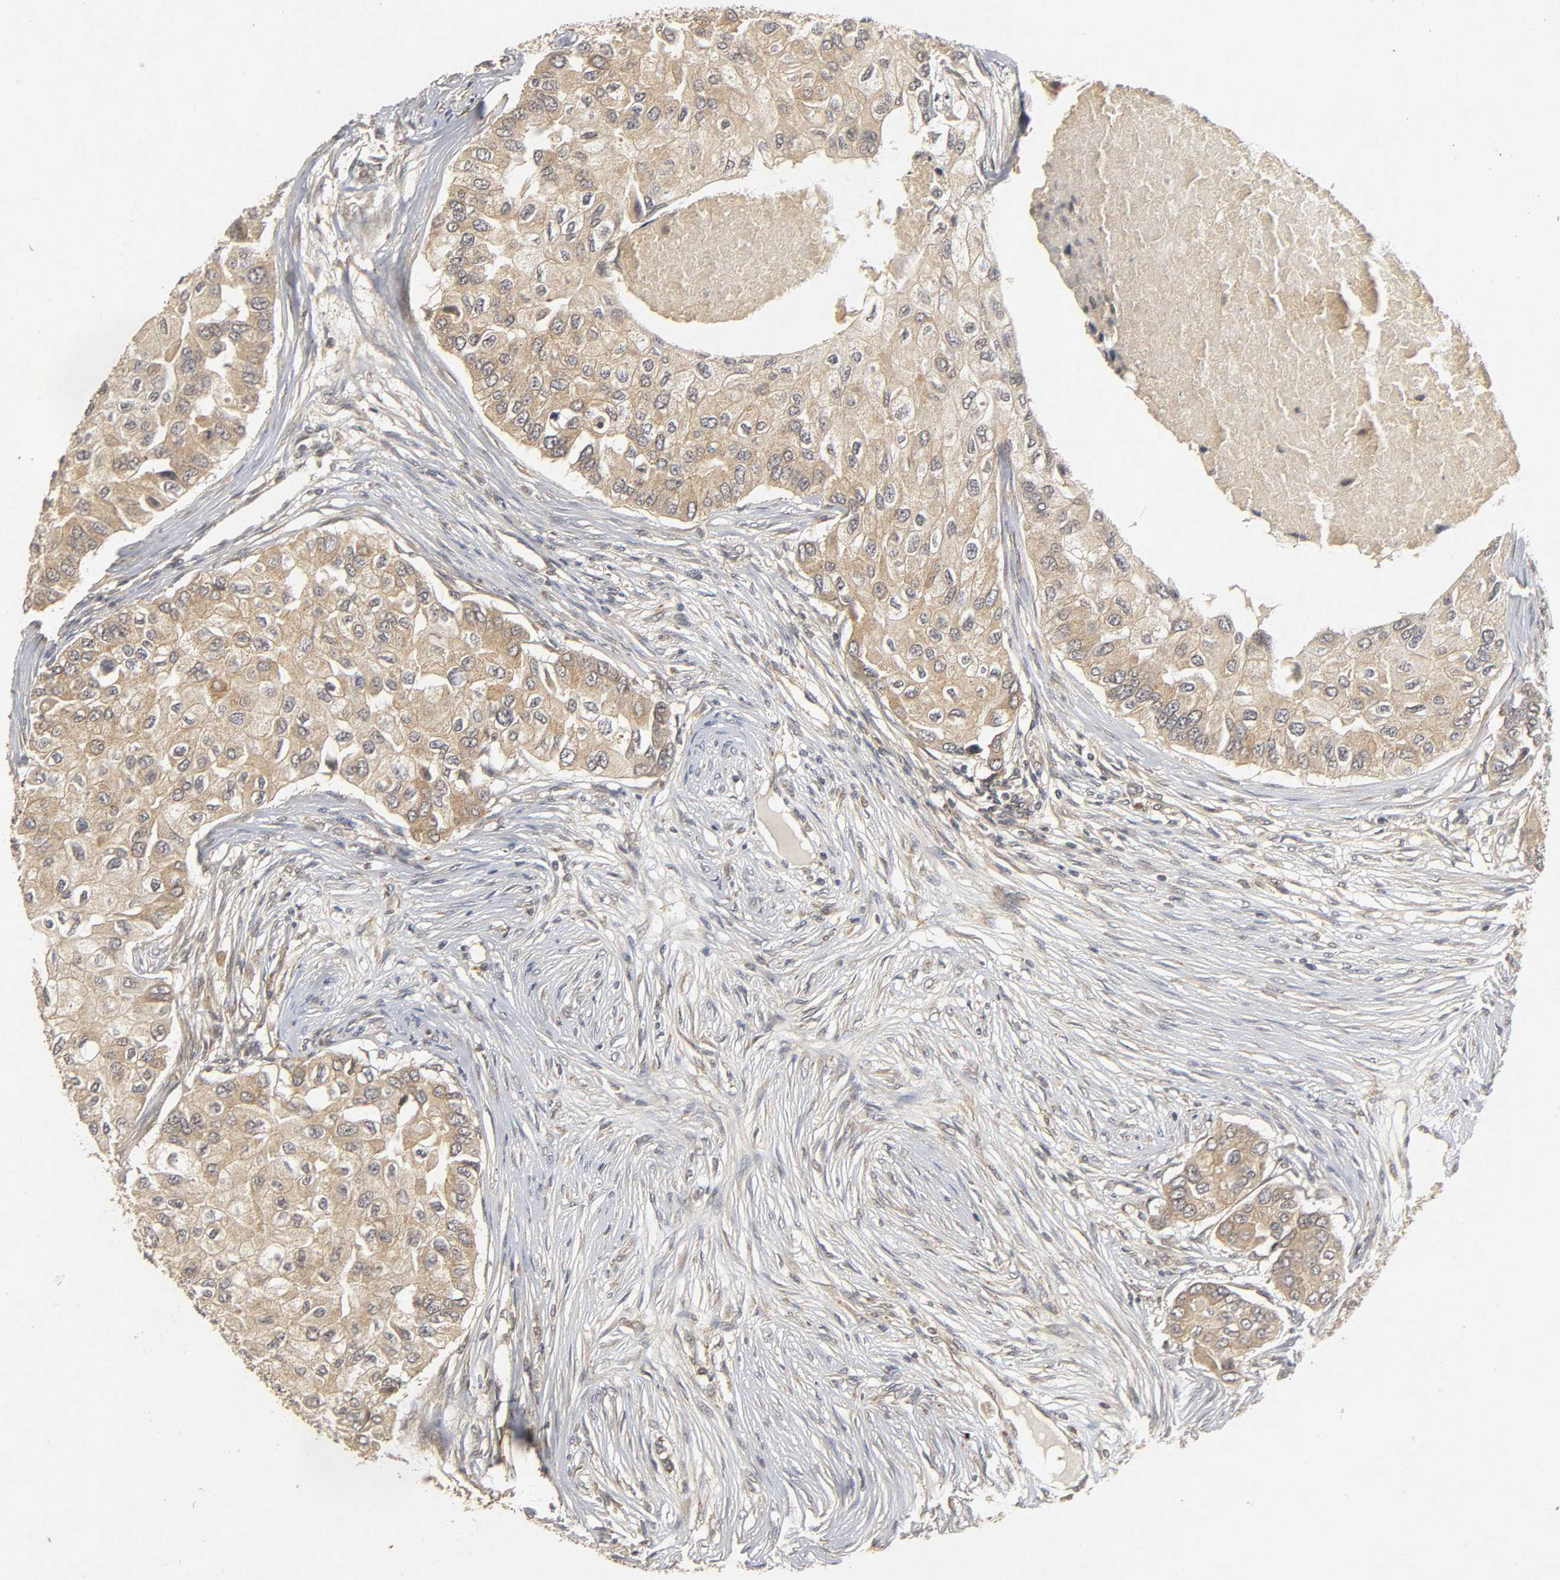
{"staining": {"intensity": "weak", "quantity": ">75%", "location": "cytoplasmic/membranous"}, "tissue": "breast cancer", "cell_type": "Tumor cells", "image_type": "cancer", "snomed": [{"axis": "morphology", "description": "Normal tissue, NOS"}, {"axis": "morphology", "description": "Duct carcinoma"}, {"axis": "topography", "description": "Breast"}], "caption": "Protein analysis of breast cancer (intraductal carcinoma) tissue exhibits weak cytoplasmic/membranous expression in about >75% of tumor cells.", "gene": "TRAF6", "patient": {"sex": "female", "age": 49}}